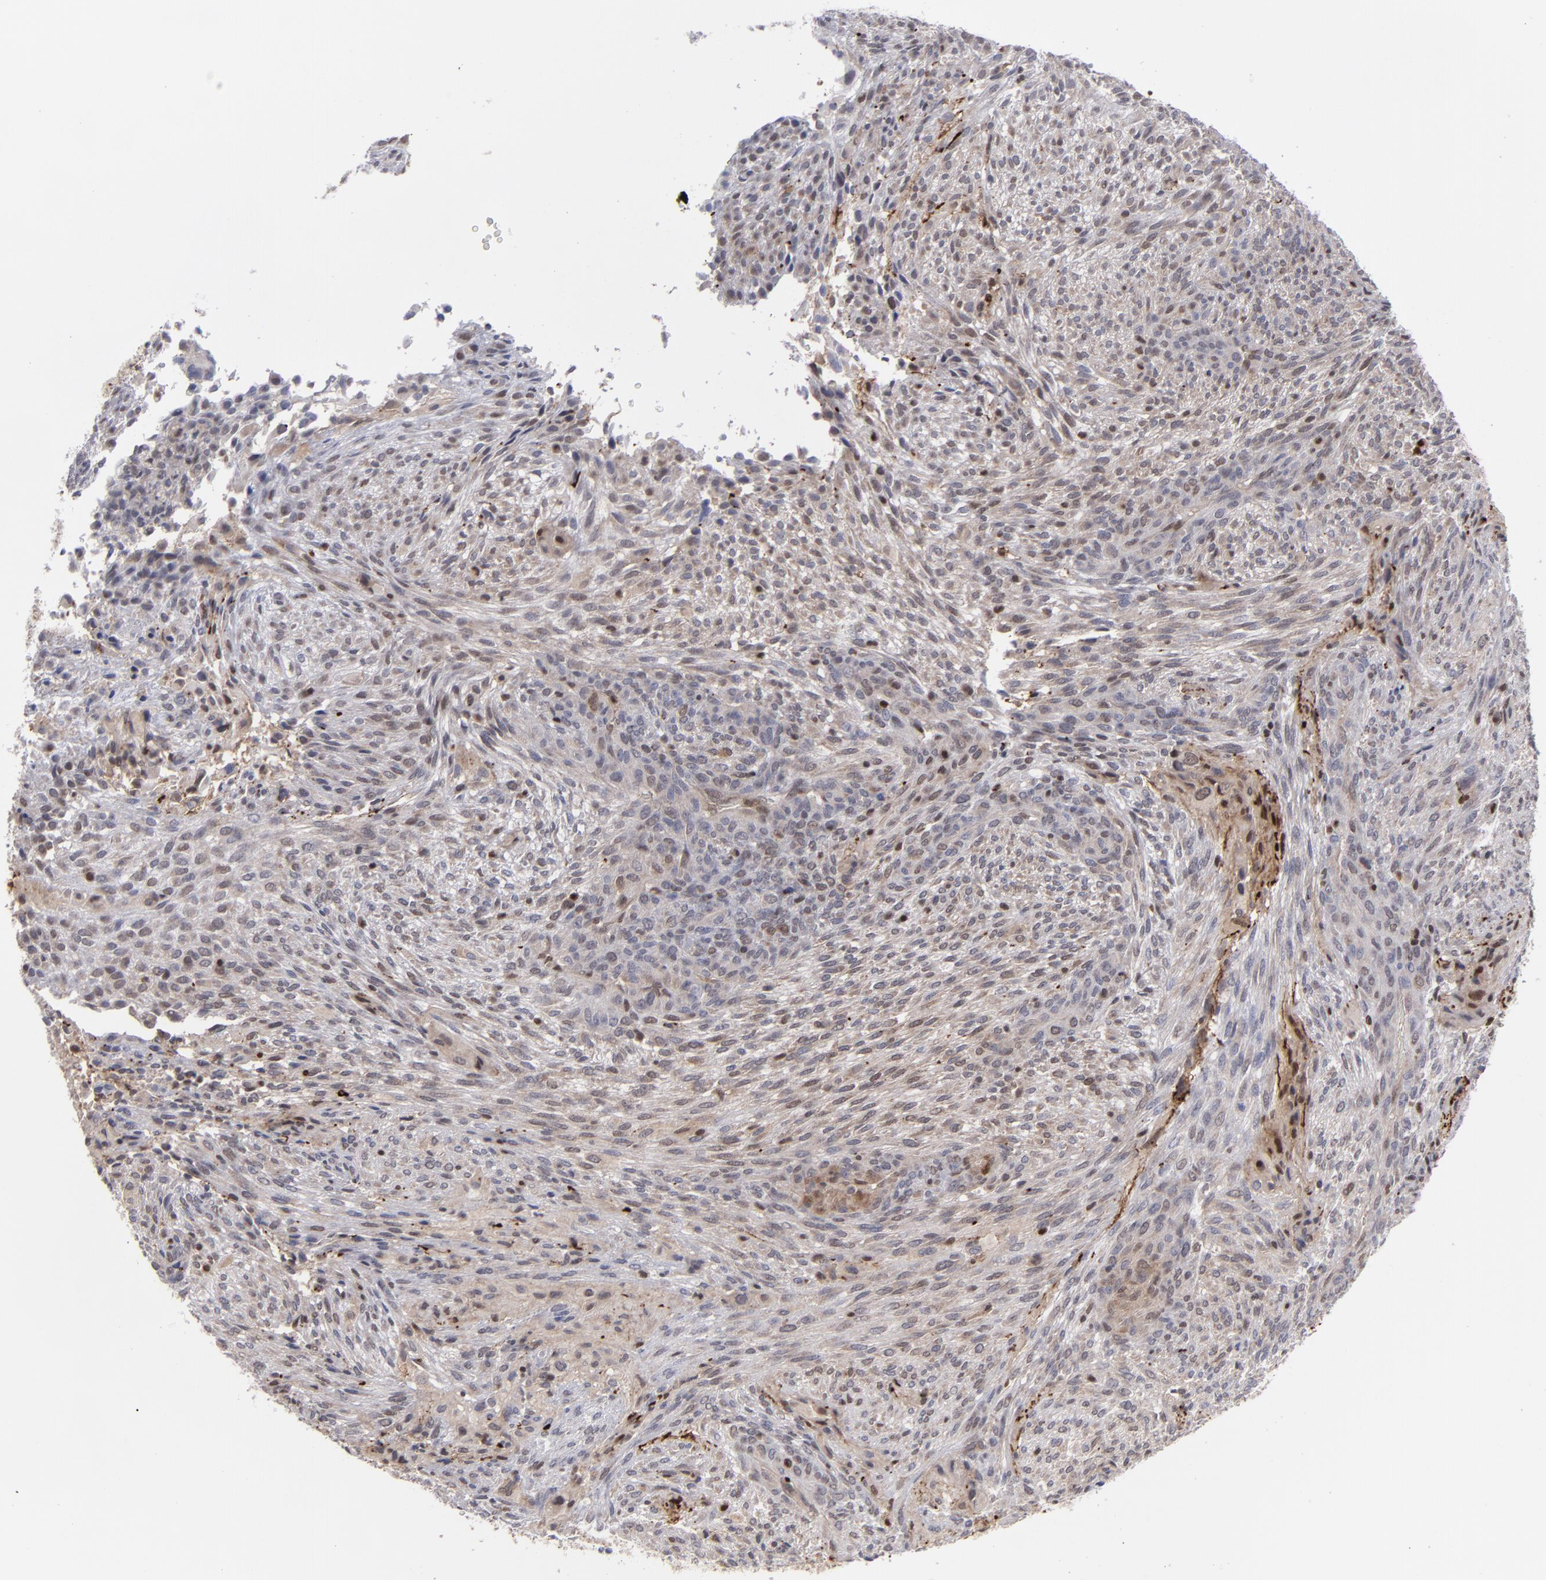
{"staining": {"intensity": "weak", "quantity": "<25%", "location": "cytoplasmic/membranous,nuclear"}, "tissue": "glioma", "cell_type": "Tumor cells", "image_type": "cancer", "snomed": [{"axis": "morphology", "description": "Glioma, malignant, High grade"}, {"axis": "topography", "description": "Cerebral cortex"}], "caption": "This is an immunohistochemistry (IHC) image of malignant high-grade glioma. There is no staining in tumor cells.", "gene": "GSR", "patient": {"sex": "female", "age": 55}}